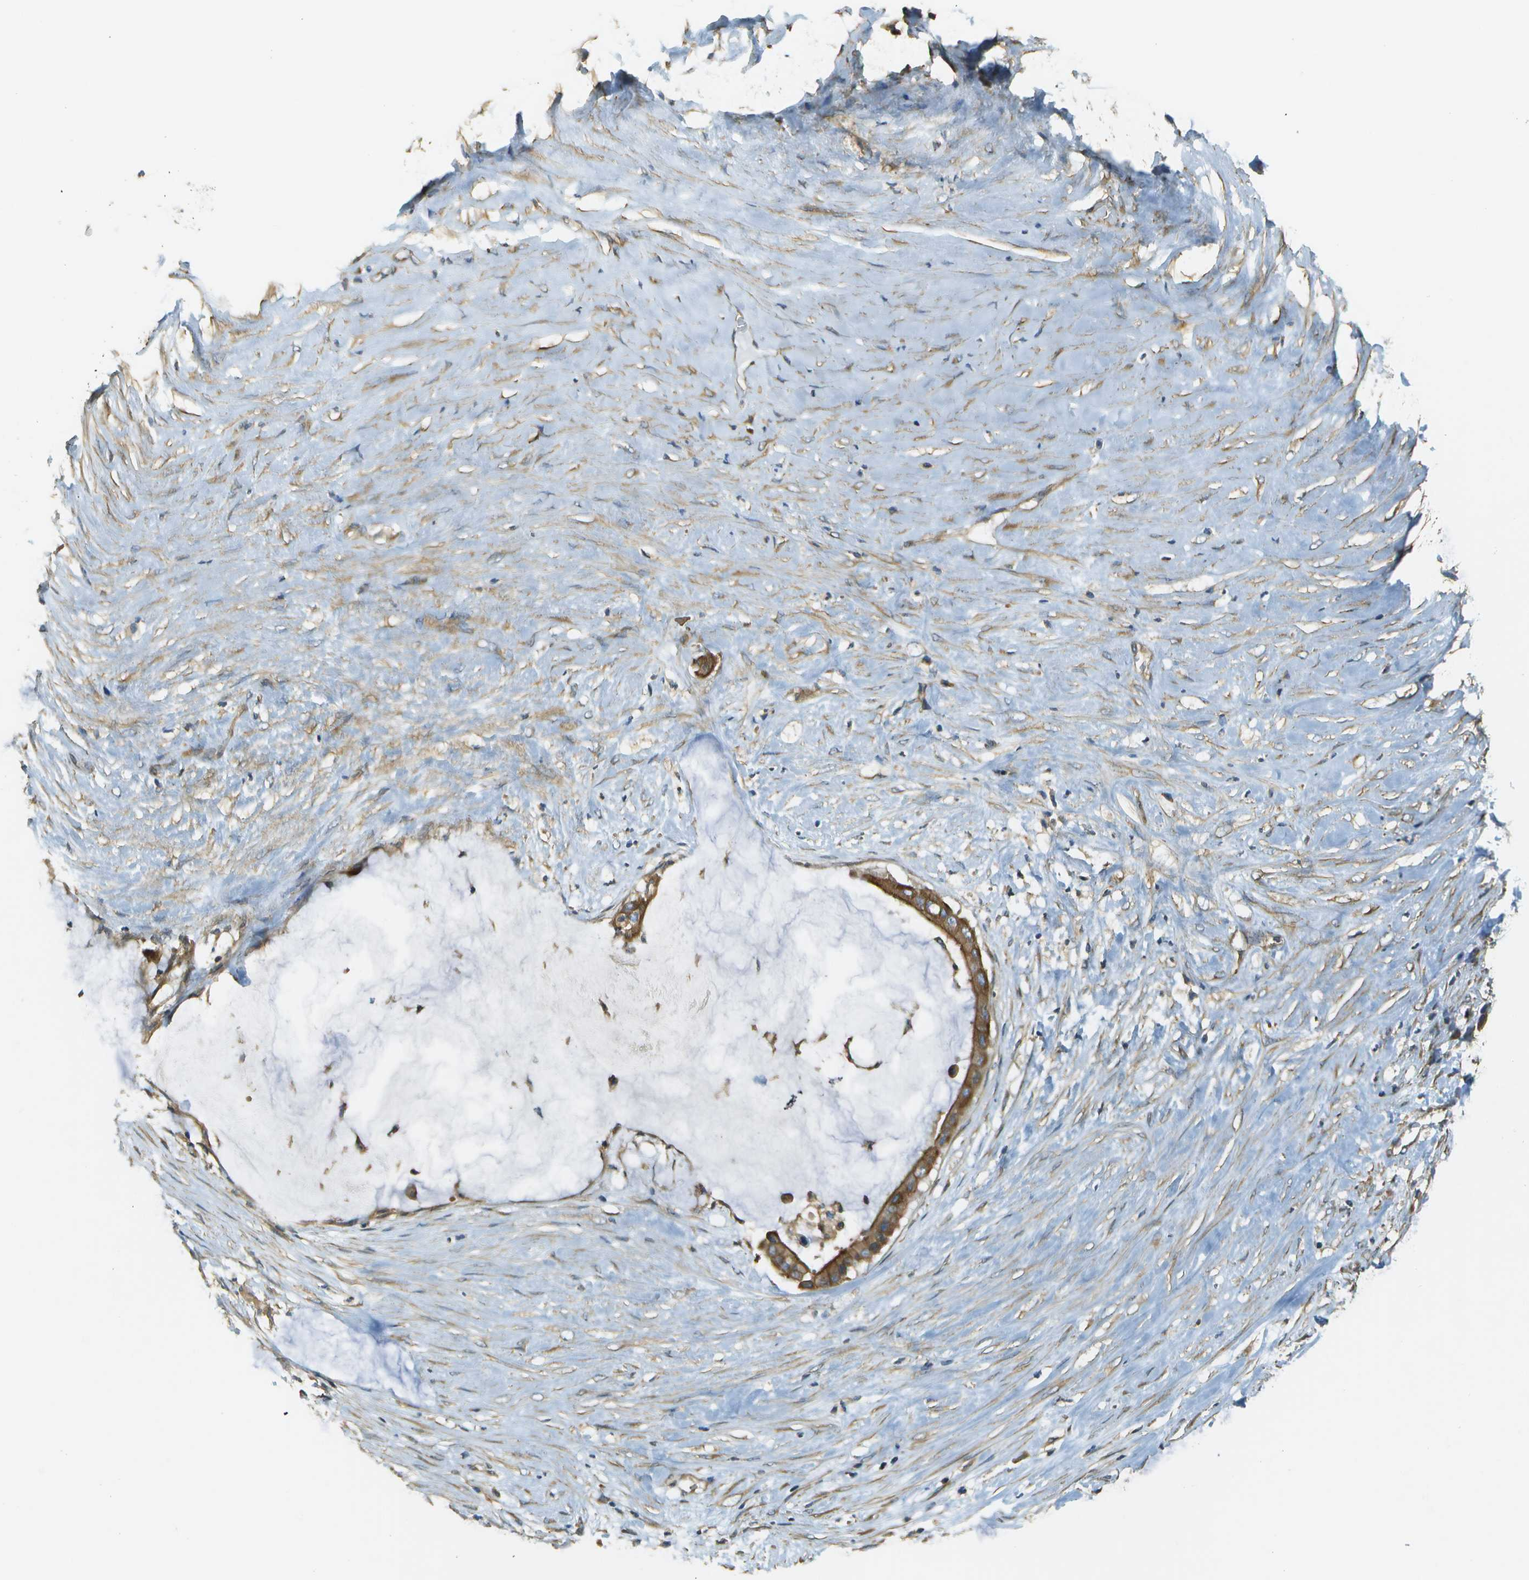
{"staining": {"intensity": "moderate", "quantity": ">75%", "location": "cytoplasmic/membranous"}, "tissue": "pancreatic cancer", "cell_type": "Tumor cells", "image_type": "cancer", "snomed": [{"axis": "morphology", "description": "Adenocarcinoma, NOS"}, {"axis": "topography", "description": "Pancreas"}], "caption": "Adenocarcinoma (pancreatic) stained with DAB immunohistochemistry (IHC) reveals medium levels of moderate cytoplasmic/membranous expression in about >75% of tumor cells.", "gene": "DNAJB11", "patient": {"sex": "male", "age": 41}}